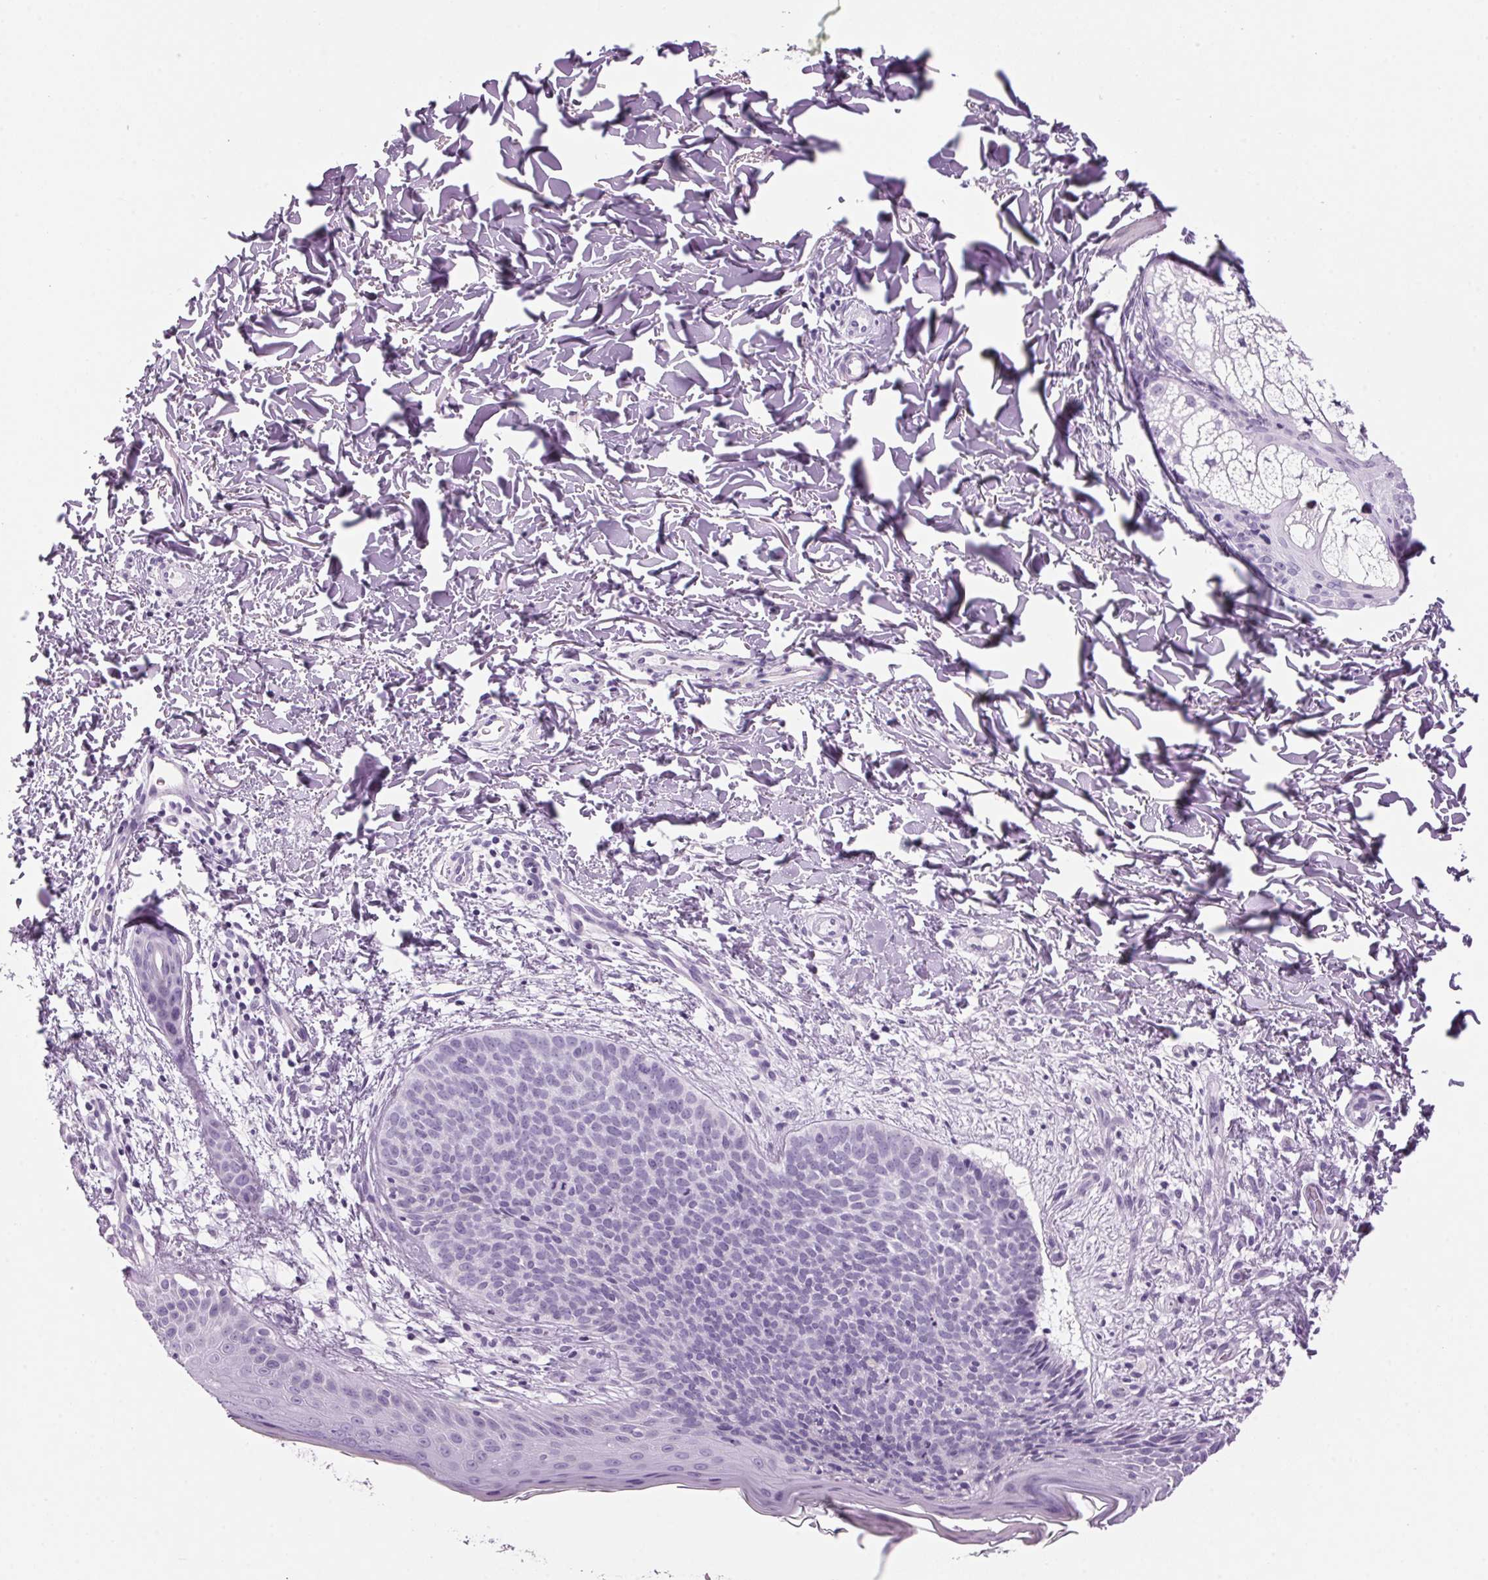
{"staining": {"intensity": "negative", "quantity": "none", "location": "none"}, "tissue": "skin cancer", "cell_type": "Tumor cells", "image_type": "cancer", "snomed": [{"axis": "morphology", "description": "Basal cell carcinoma"}, {"axis": "topography", "description": "Skin"}], "caption": "DAB immunohistochemical staining of basal cell carcinoma (skin) exhibits no significant positivity in tumor cells.", "gene": "PPP1R1A", "patient": {"sex": "male", "age": 57}}